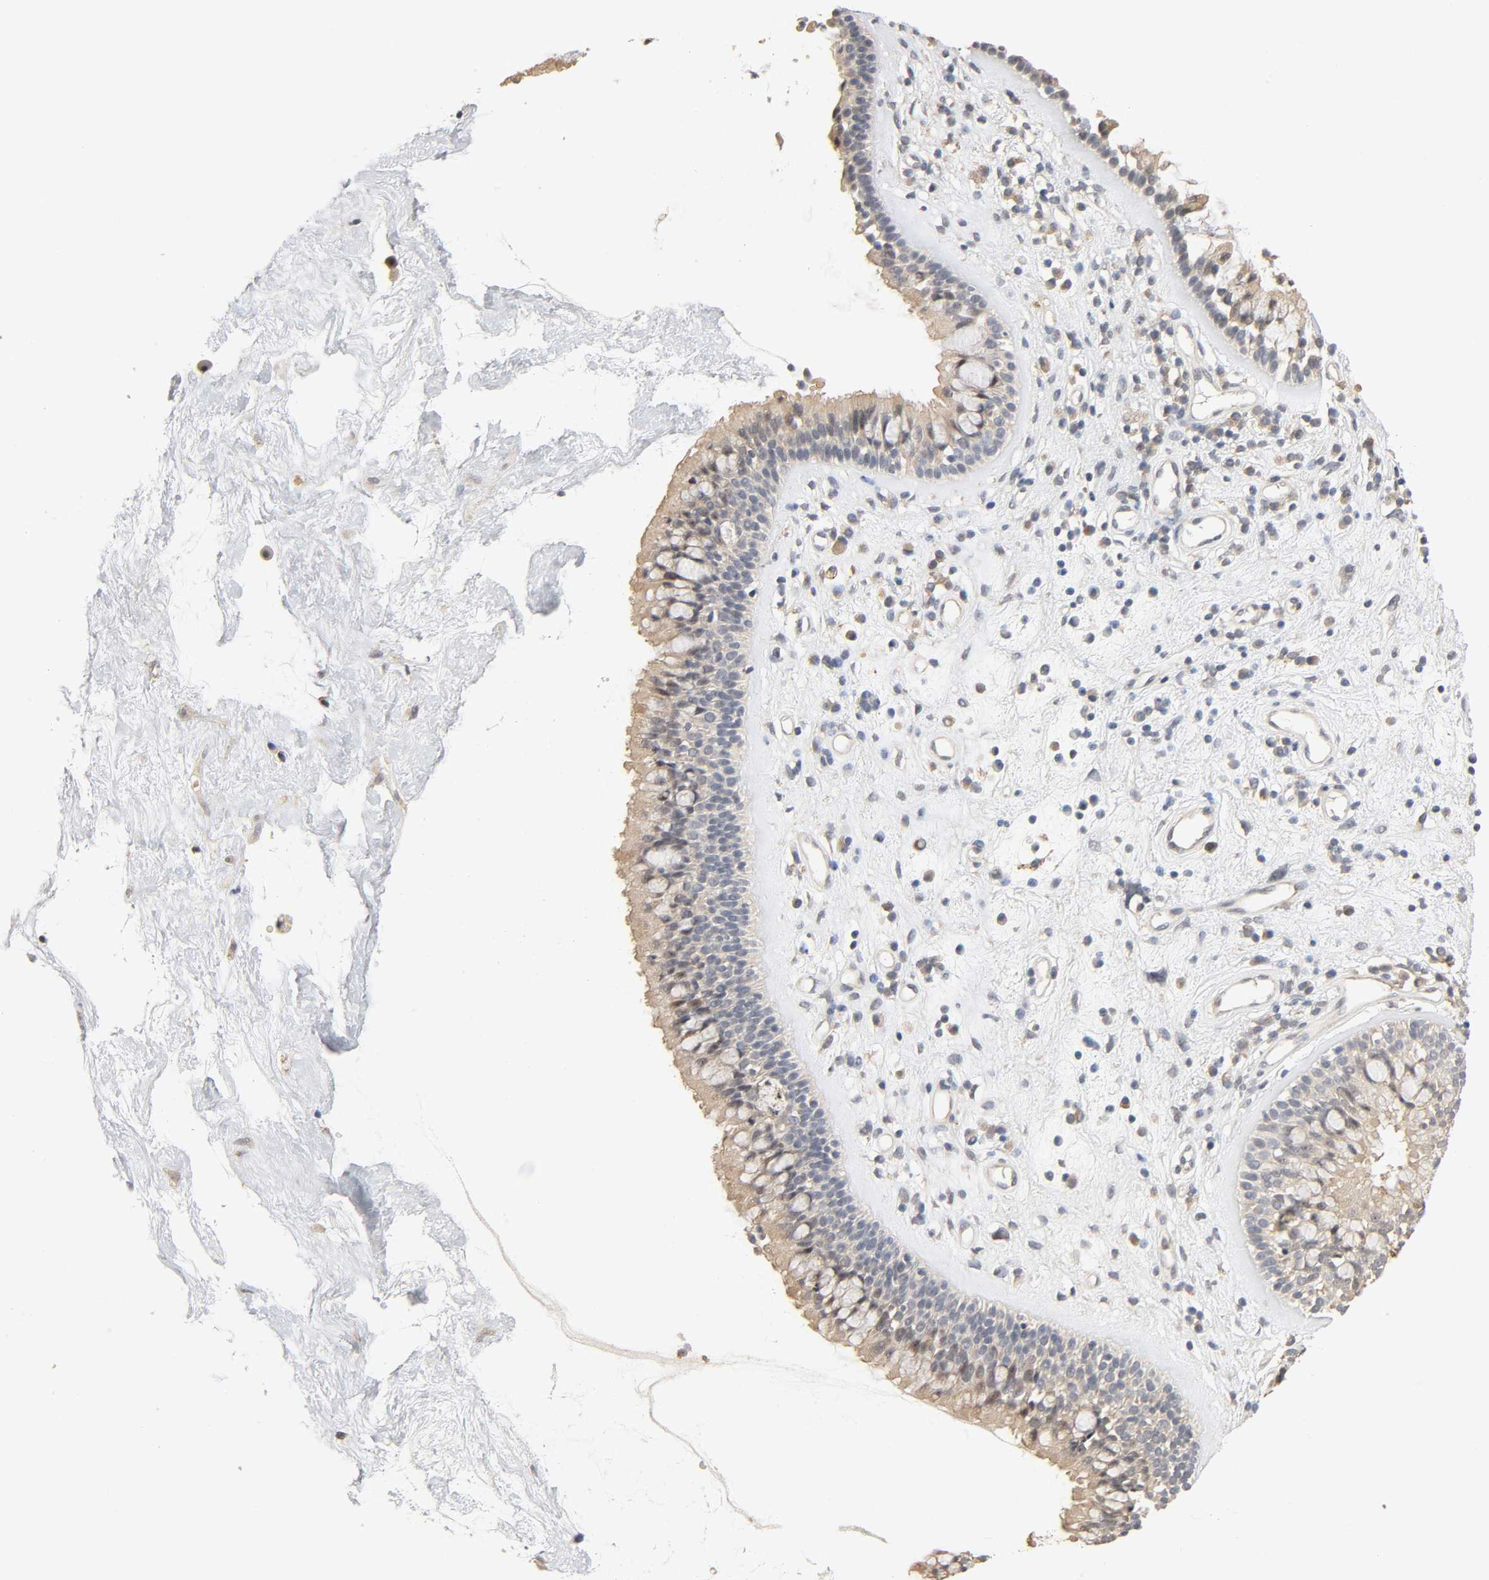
{"staining": {"intensity": "weak", "quantity": "25%-75%", "location": "cytoplasmic/membranous"}, "tissue": "nasopharynx", "cell_type": "Respiratory epithelial cells", "image_type": "normal", "snomed": [{"axis": "morphology", "description": "Normal tissue, NOS"}, {"axis": "morphology", "description": "Inflammation, NOS"}, {"axis": "topography", "description": "Nasopharynx"}], "caption": "Benign nasopharynx was stained to show a protein in brown. There is low levels of weak cytoplasmic/membranous staining in approximately 25%-75% of respiratory epithelial cells. Ihc stains the protein of interest in brown and the nuclei are stained blue.", "gene": "MAGEA8", "patient": {"sex": "male", "age": 48}}